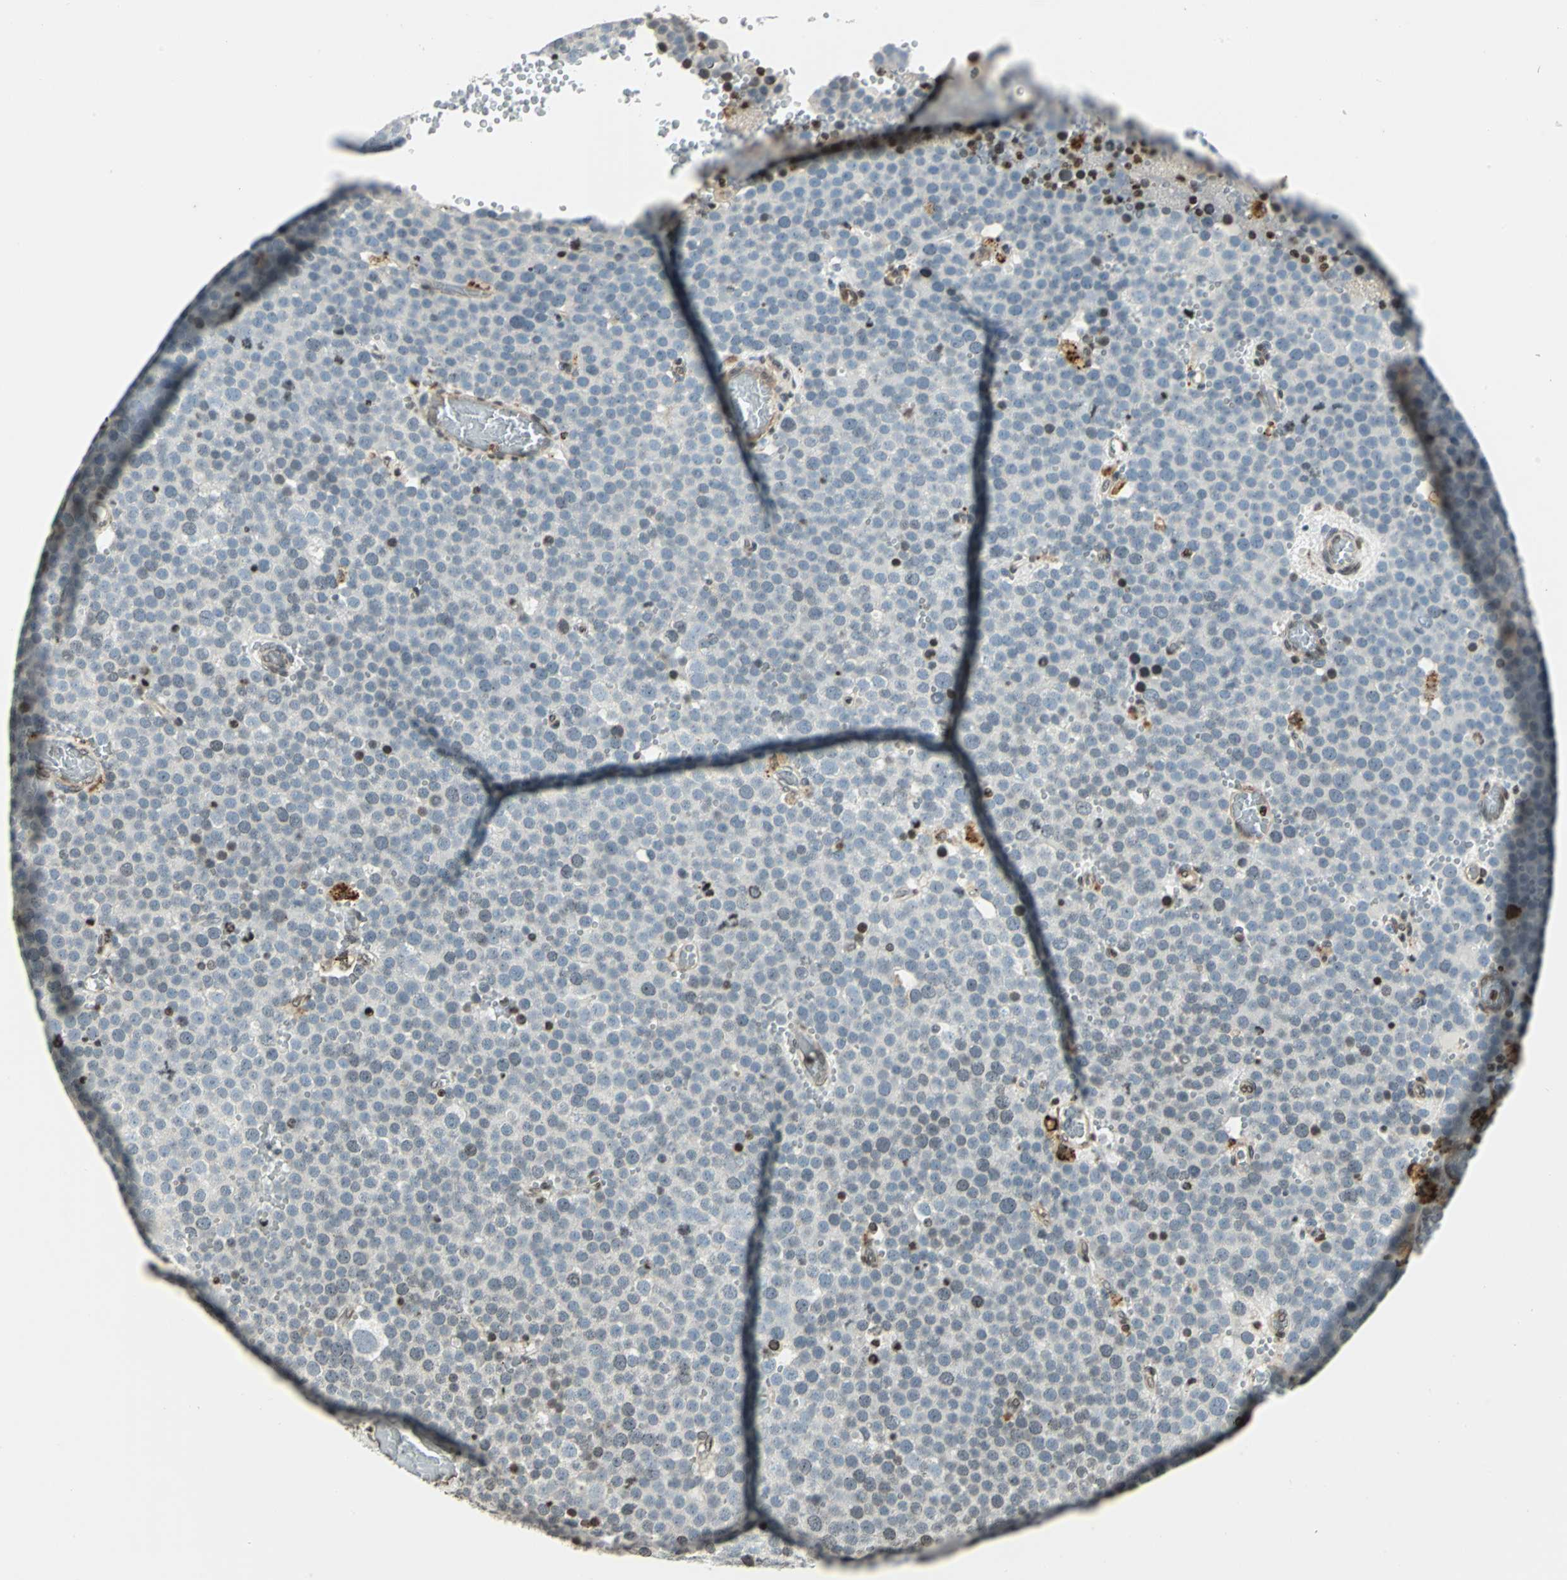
{"staining": {"intensity": "negative", "quantity": "none", "location": "none"}, "tissue": "testis cancer", "cell_type": "Tumor cells", "image_type": "cancer", "snomed": [{"axis": "morphology", "description": "Seminoma, NOS"}, {"axis": "topography", "description": "Testis"}], "caption": "This histopathology image is of testis cancer stained with IHC to label a protein in brown with the nuclei are counter-stained blue. There is no staining in tumor cells. Nuclei are stained in blue.", "gene": "LGALS3", "patient": {"sex": "male", "age": 71}}